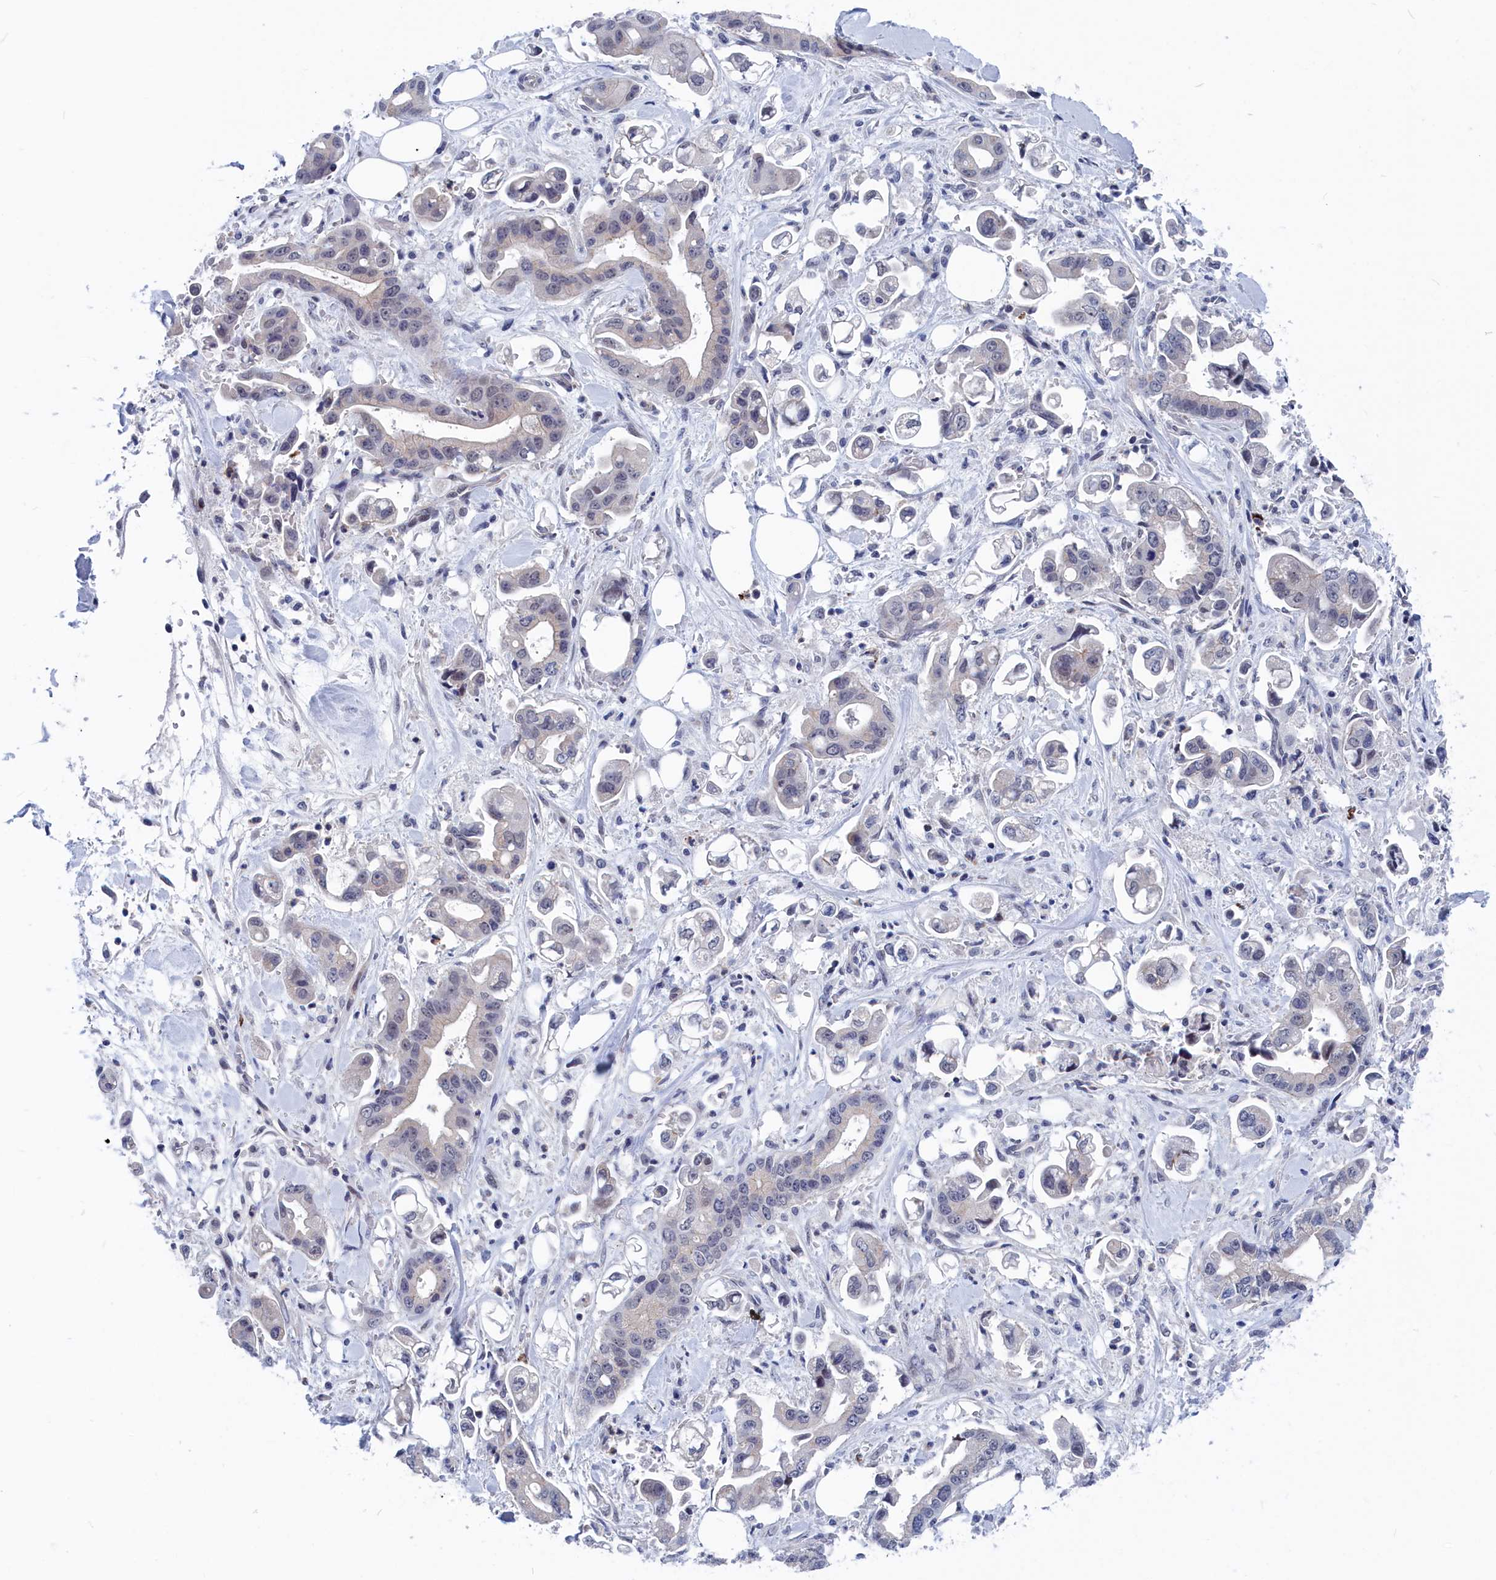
{"staining": {"intensity": "negative", "quantity": "none", "location": "none"}, "tissue": "stomach cancer", "cell_type": "Tumor cells", "image_type": "cancer", "snomed": [{"axis": "morphology", "description": "Adenocarcinoma, NOS"}, {"axis": "topography", "description": "Stomach"}], "caption": "DAB immunohistochemical staining of human adenocarcinoma (stomach) displays no significant positivity in tumor cells. (DAB (3,3'-diaminobenzidine) immunohistochemistry (IHC), high magnification).", "gene": "MARCHF3", "patient": {"sex": "male", "age": 62}}